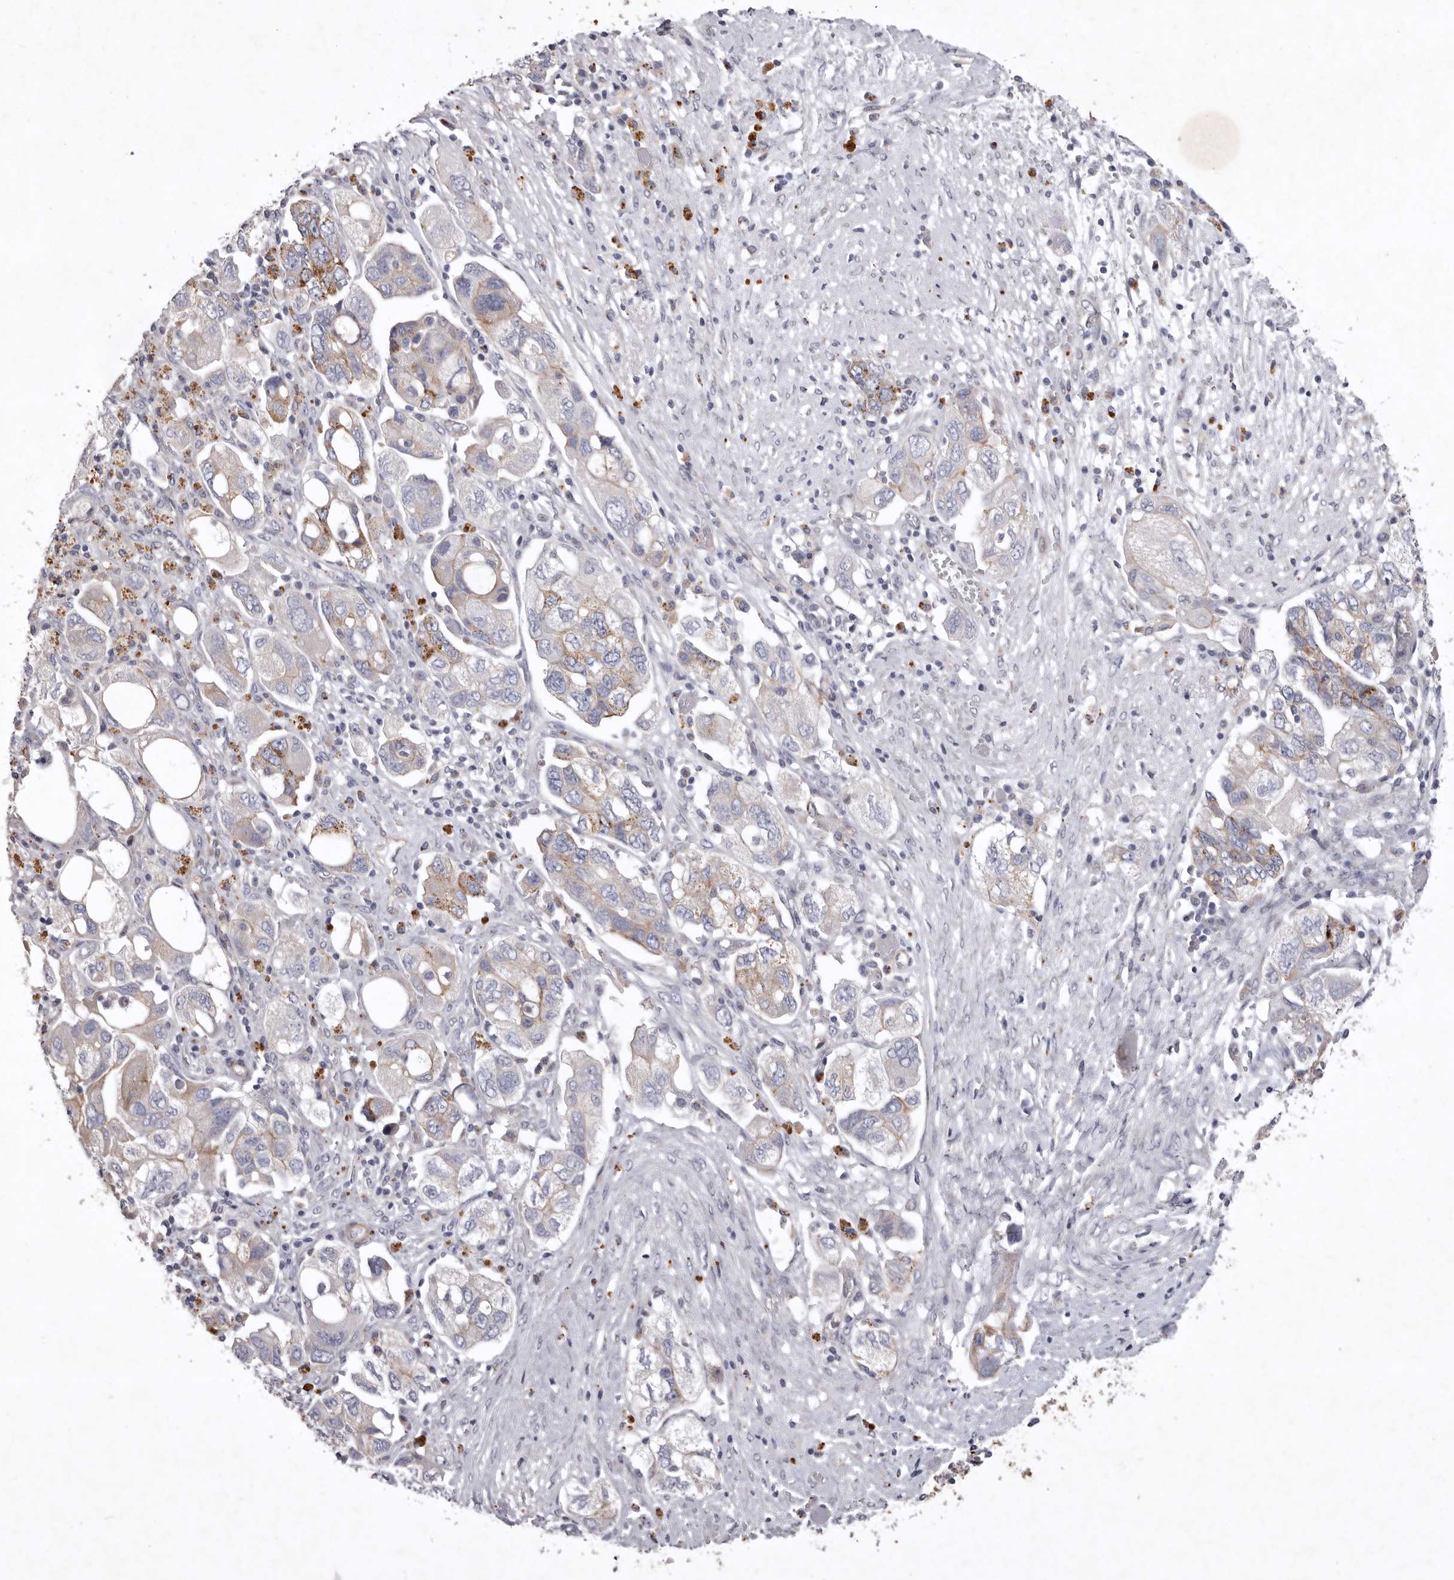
{"staining": {"intensity": "moderate", "quantity": "<25%", "location": "cytoplasmic/membranous"}, "tissue": "ovarian cancer", "cell_type": "Tumor cells", "image_type": "cancer", "snomed": [{"axis": "morphology", "description": "Carcinoma, NOS"}, {"axis": "morphology", "description": "Cystadenocarcinoma, serous, NOS"}, {"axis": "topography", "description": "Ovary"}], "caption": "Carcinoma (ovarian) stained for a protein (brown) exhibits moderate cytoplasmic/membranous positive expression in about <25% of tumor cells.", "gene": "NKAIN4", "patient": {"sex": "female", "age": 69}}